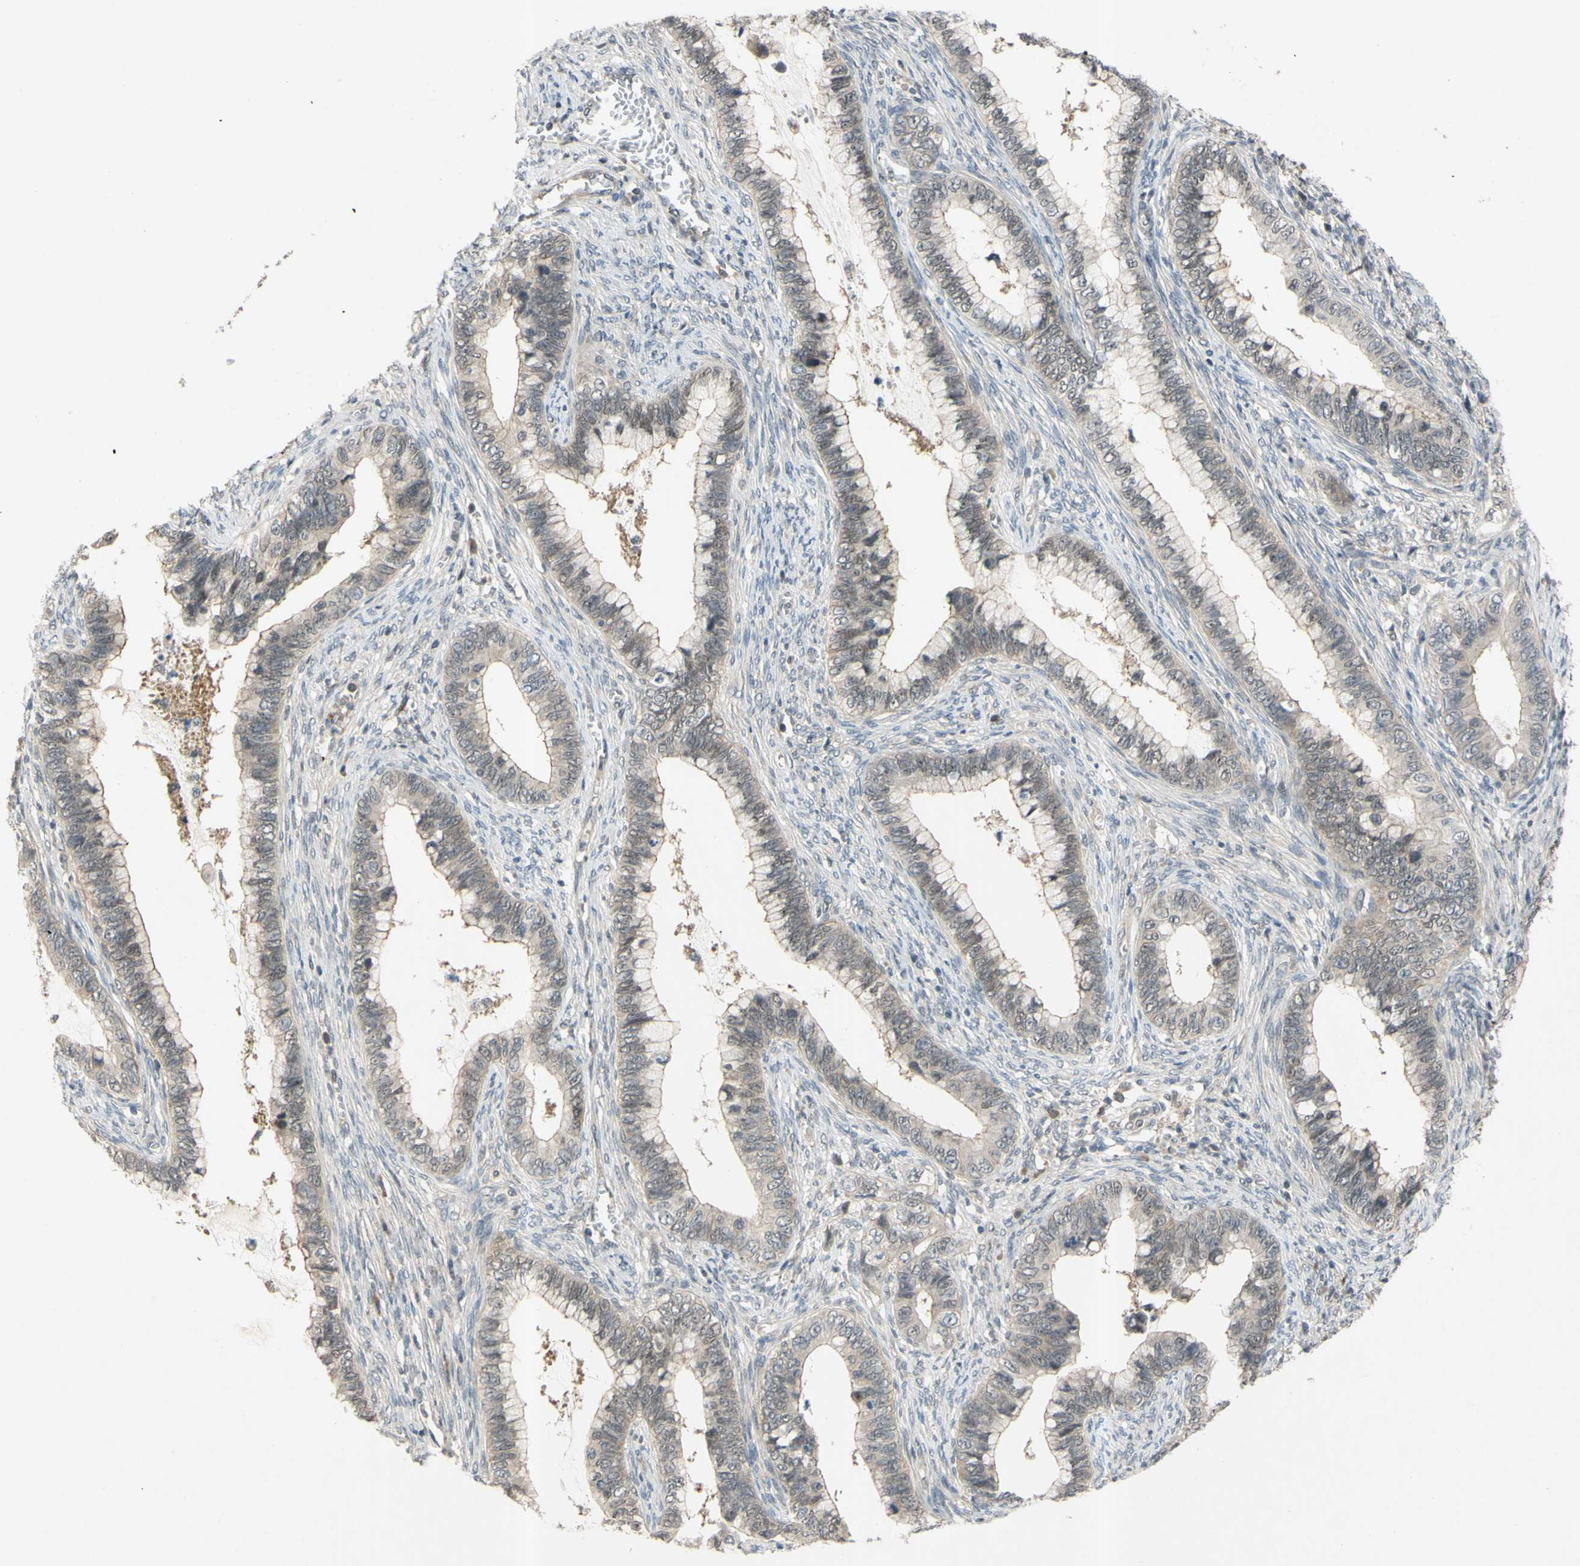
{"staining": {"intensity": "weak", "quantity": ">75%", "location": "cytoplasmic/membranous"}, "tissue": "cervical cancer", "cell_type": "Tumor cells", "image_type": "cancer", "snomed": [{"axis": "morphology", "description": "Adenocarcinoma, NOS"}, {"axis": "topography", "description": "Cervix"}], "caption": "Immunohistochemistry of human adenocarcinoma (cervical) exhibits low levels of weak cytoplasmic/membranous expression in about >75% of tumor cells.", "gene": "ALK", "patient": {"sex": "female", "age": 44}}